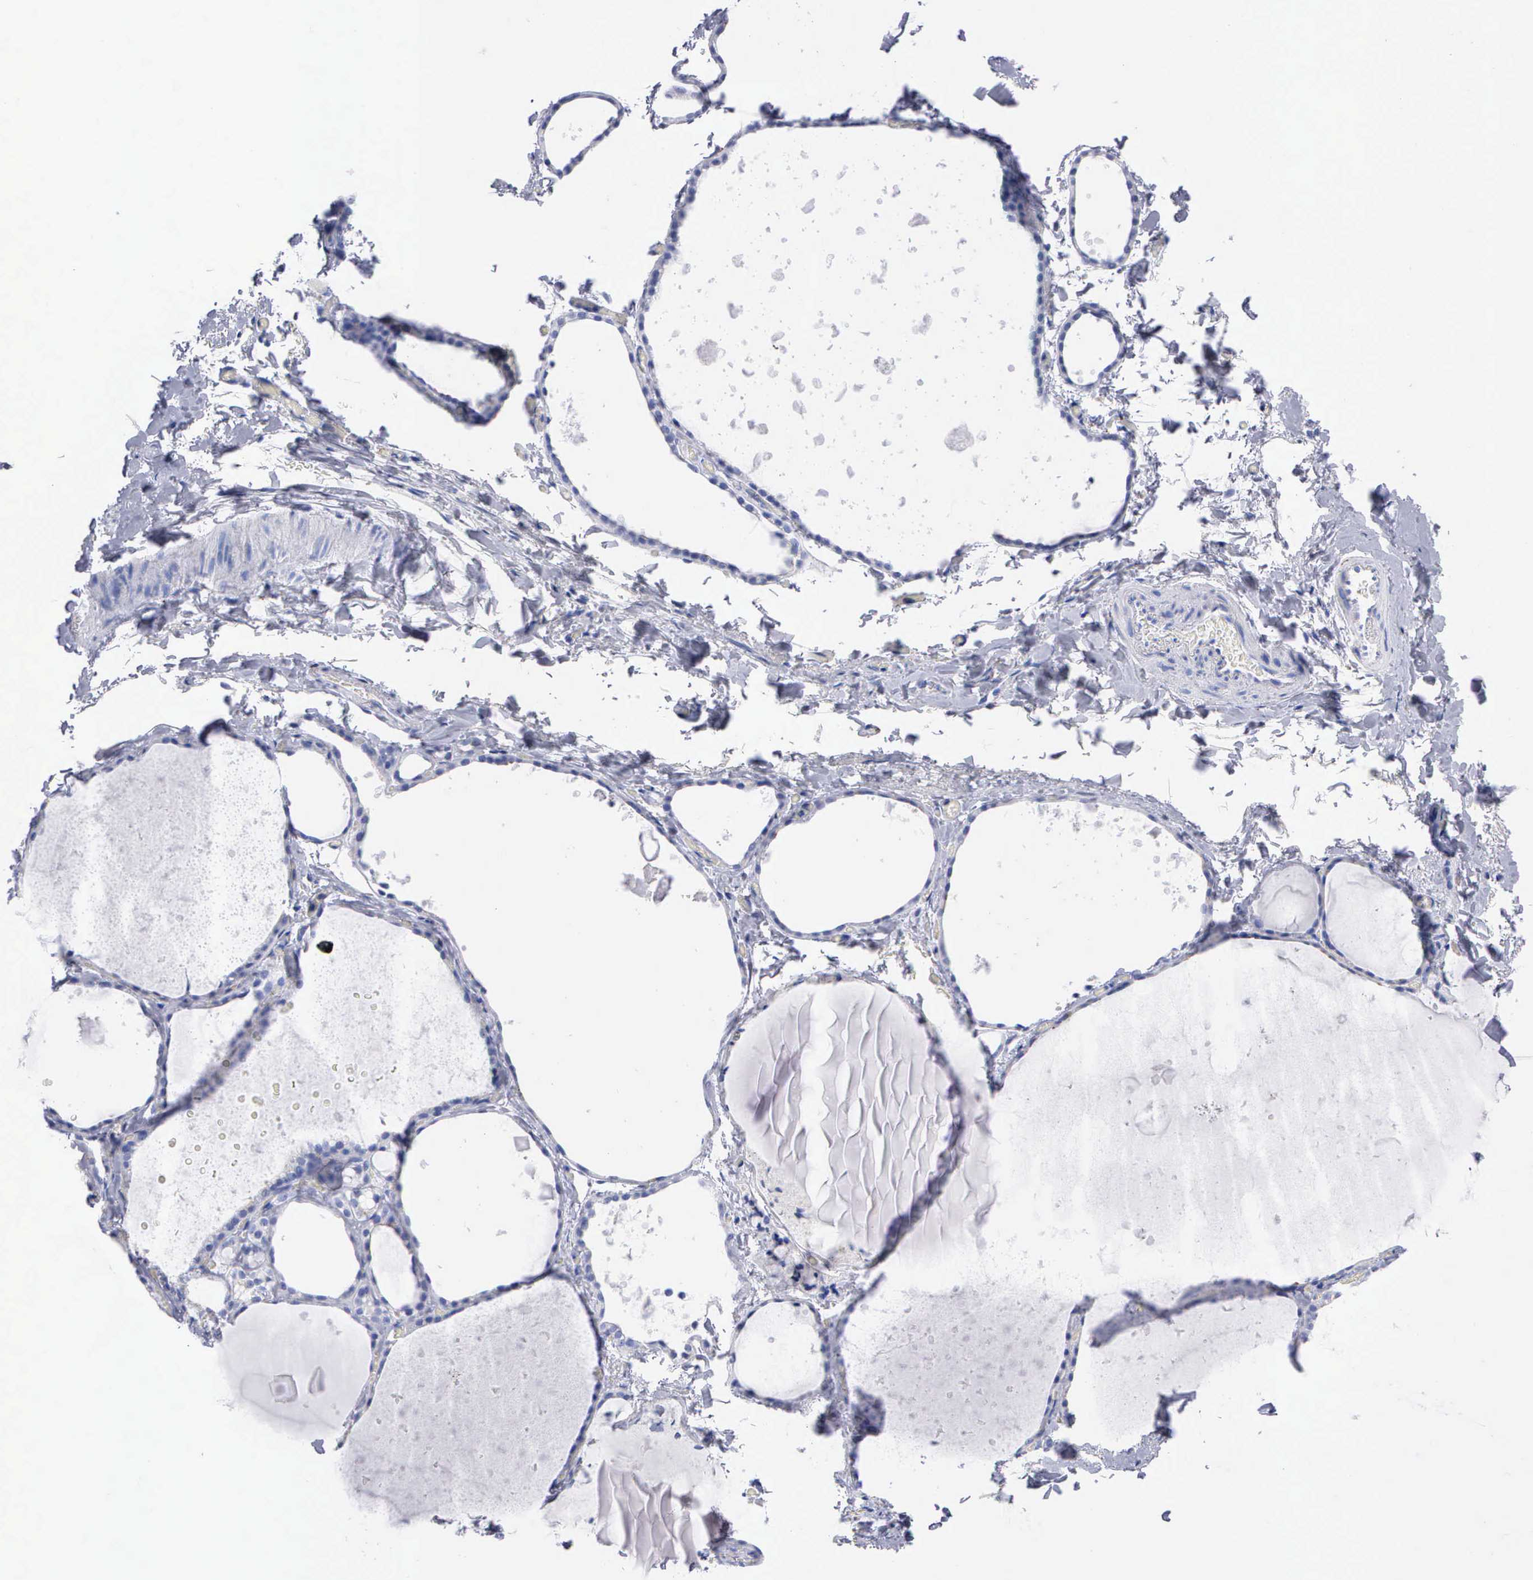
{"staining": {"intensity": "negative", "quantity": "none", "location": "none"}, "tissue": "thyroid gland", "cell_type": "Glandular cells", "image_type": "normal", "snomed": [{"axis": "morphology", "description": "Normal tissue, NOS"}, {"axis": "topography", "description": "Thyroid gland"}], "caption": "Glandular cells are negative for brown protein staining in benign thyroid gland. Nuclei are stained in blue.", "gene": "CTSL", "patient": {"sex": "male", "age": 76}}